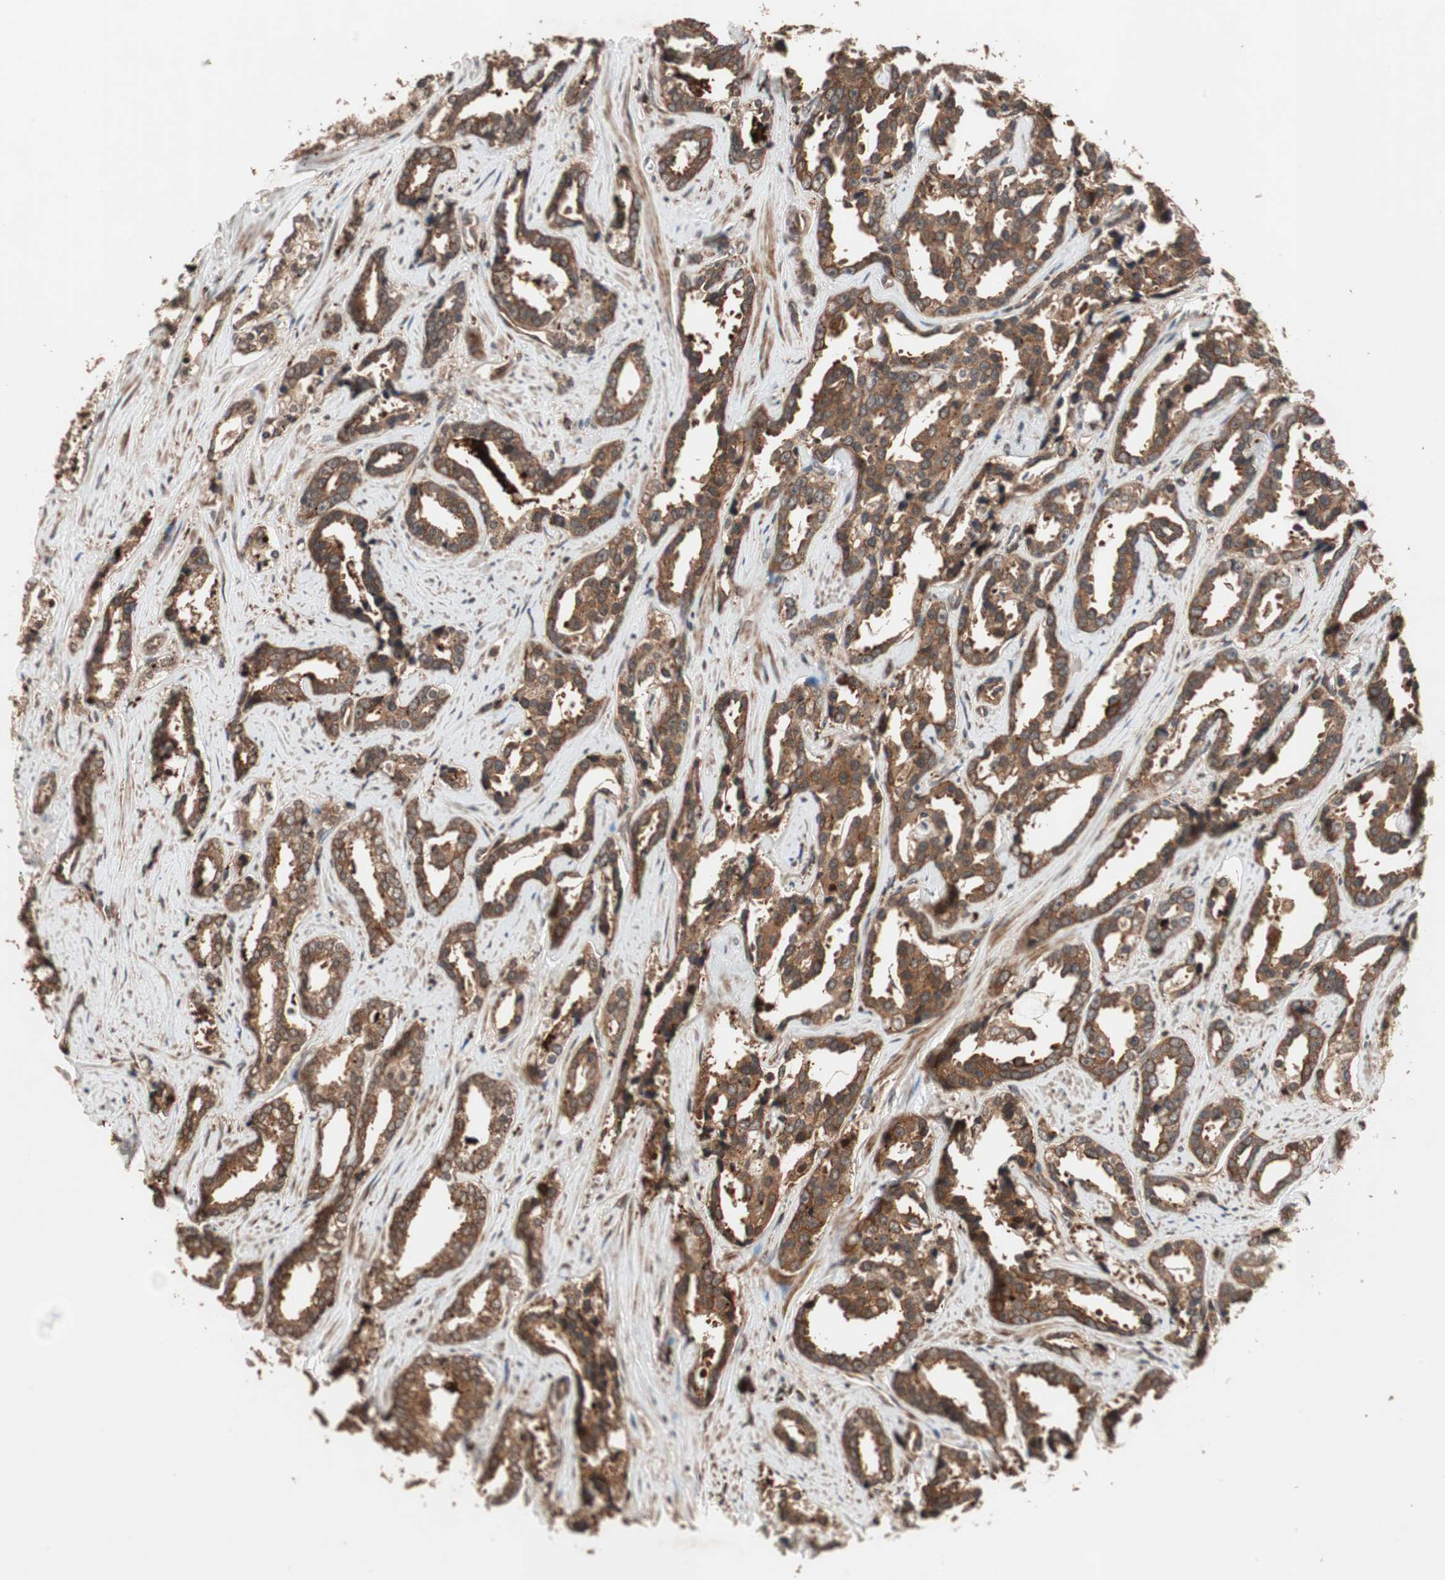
{"staining": {"intensity": "strong", "quantity": ">75%", "location": "cytoplasmic/membranous"}, "tissue": "prostate cancer", "cell_type": "Tumor cells", "image_type": "cancer", "snomed": [{"axis": "morphology", "description": "Adenocarcinoma, High grade"}, {"axis": "topography", "description": "Prostate"}], "caption": "Human prostate adenocarcinoma (high-grade) stained with a protein marker shows strong staining in tumor cells.", "gene": "RAB1A", "patient": {"sex": "male", "age": 67}}